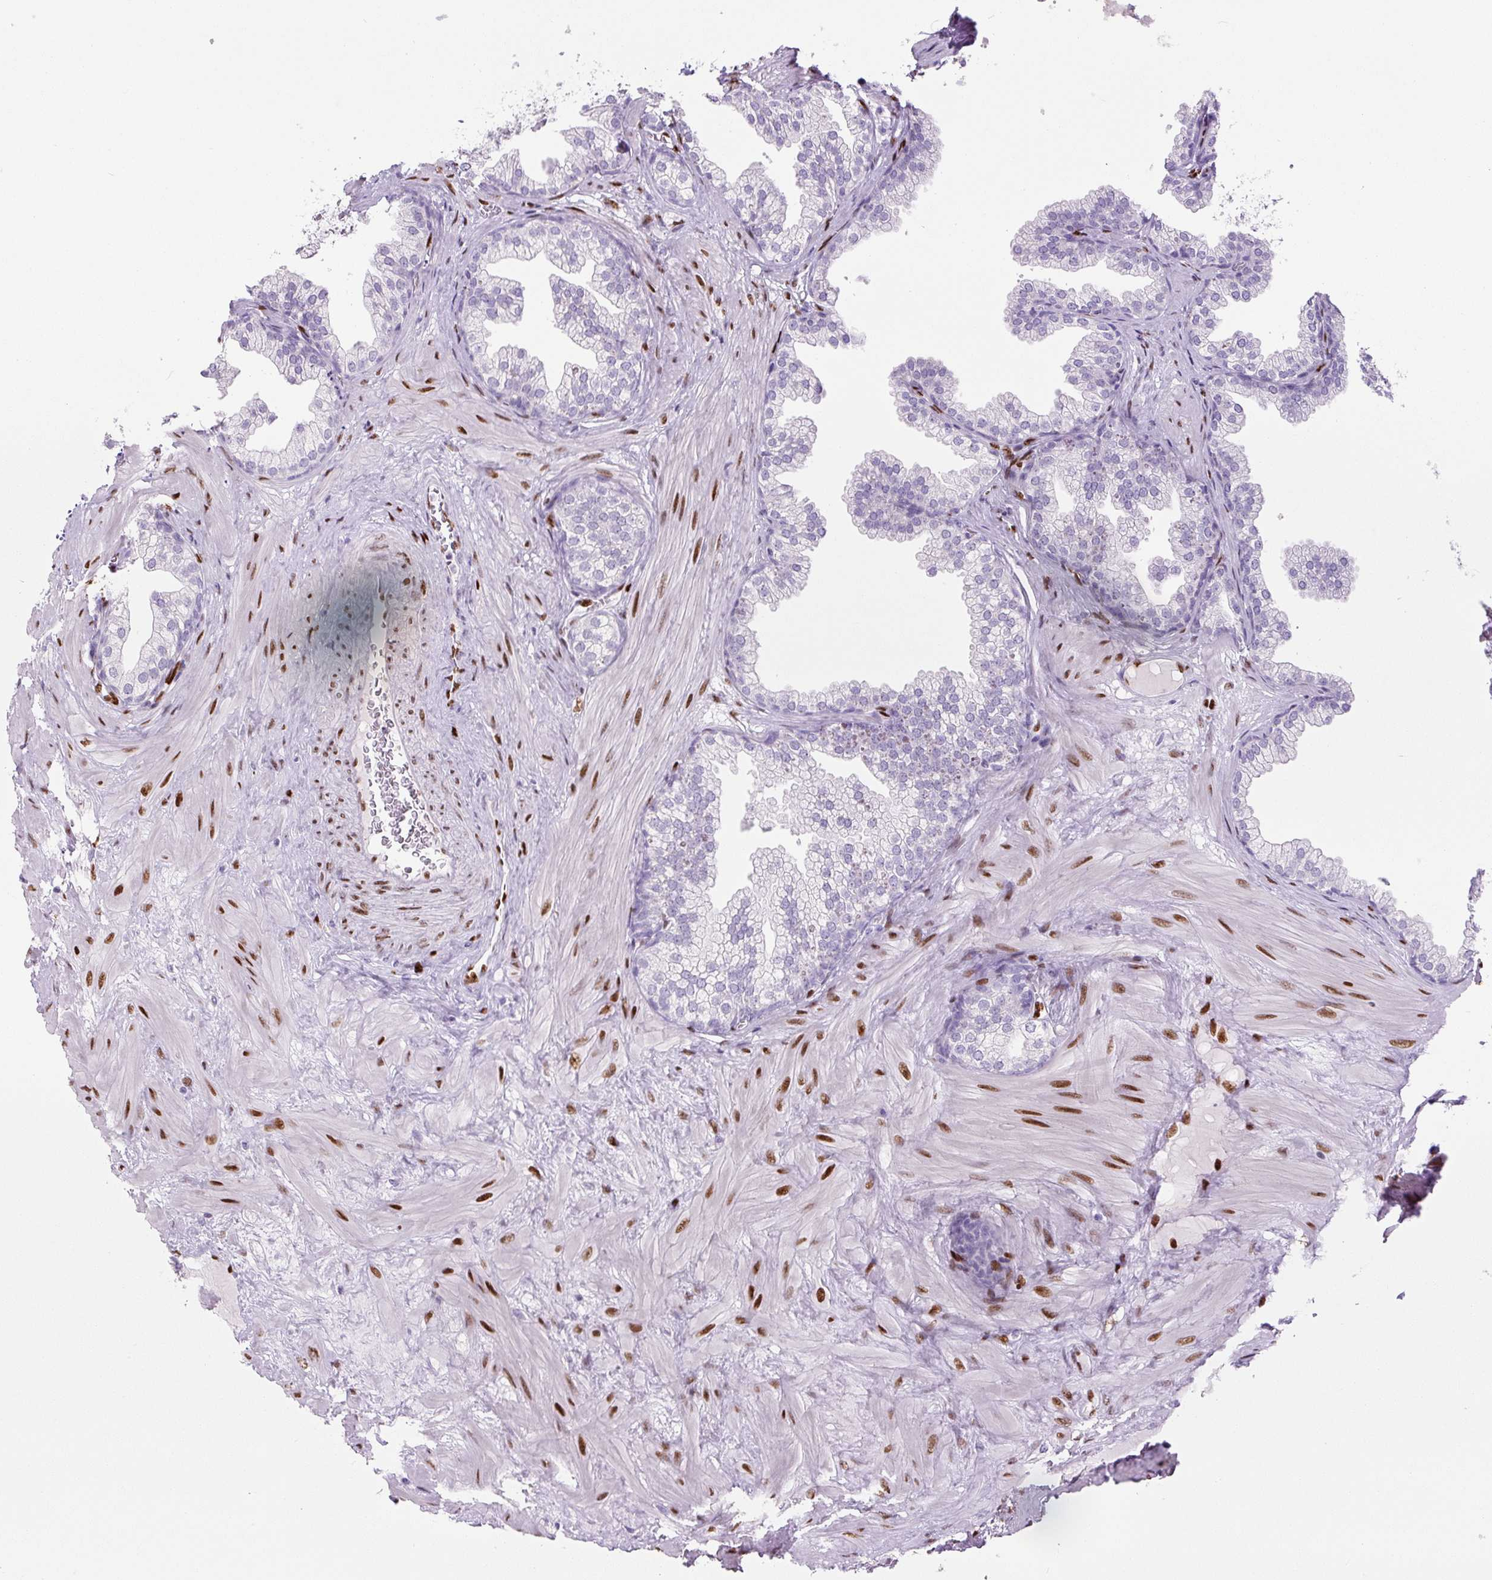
{"staining": {"intensity": "negative", "quantity": "none", "location": "none"}, "tissue": "prostate", "cell_type": "Glandular cells", "image_type": "normal", "snomed": [{"axis": "morphology", "description": "Normal tissue, NOS"}, {"axis": "topography", "description": "Prostate"}], "caption": "IHC image of benign prostate stained for a protein (brown), which reveals no expression in glandular cells.", "gene": "ZEB1", "patient": {"sex": "male", "age": 37}}